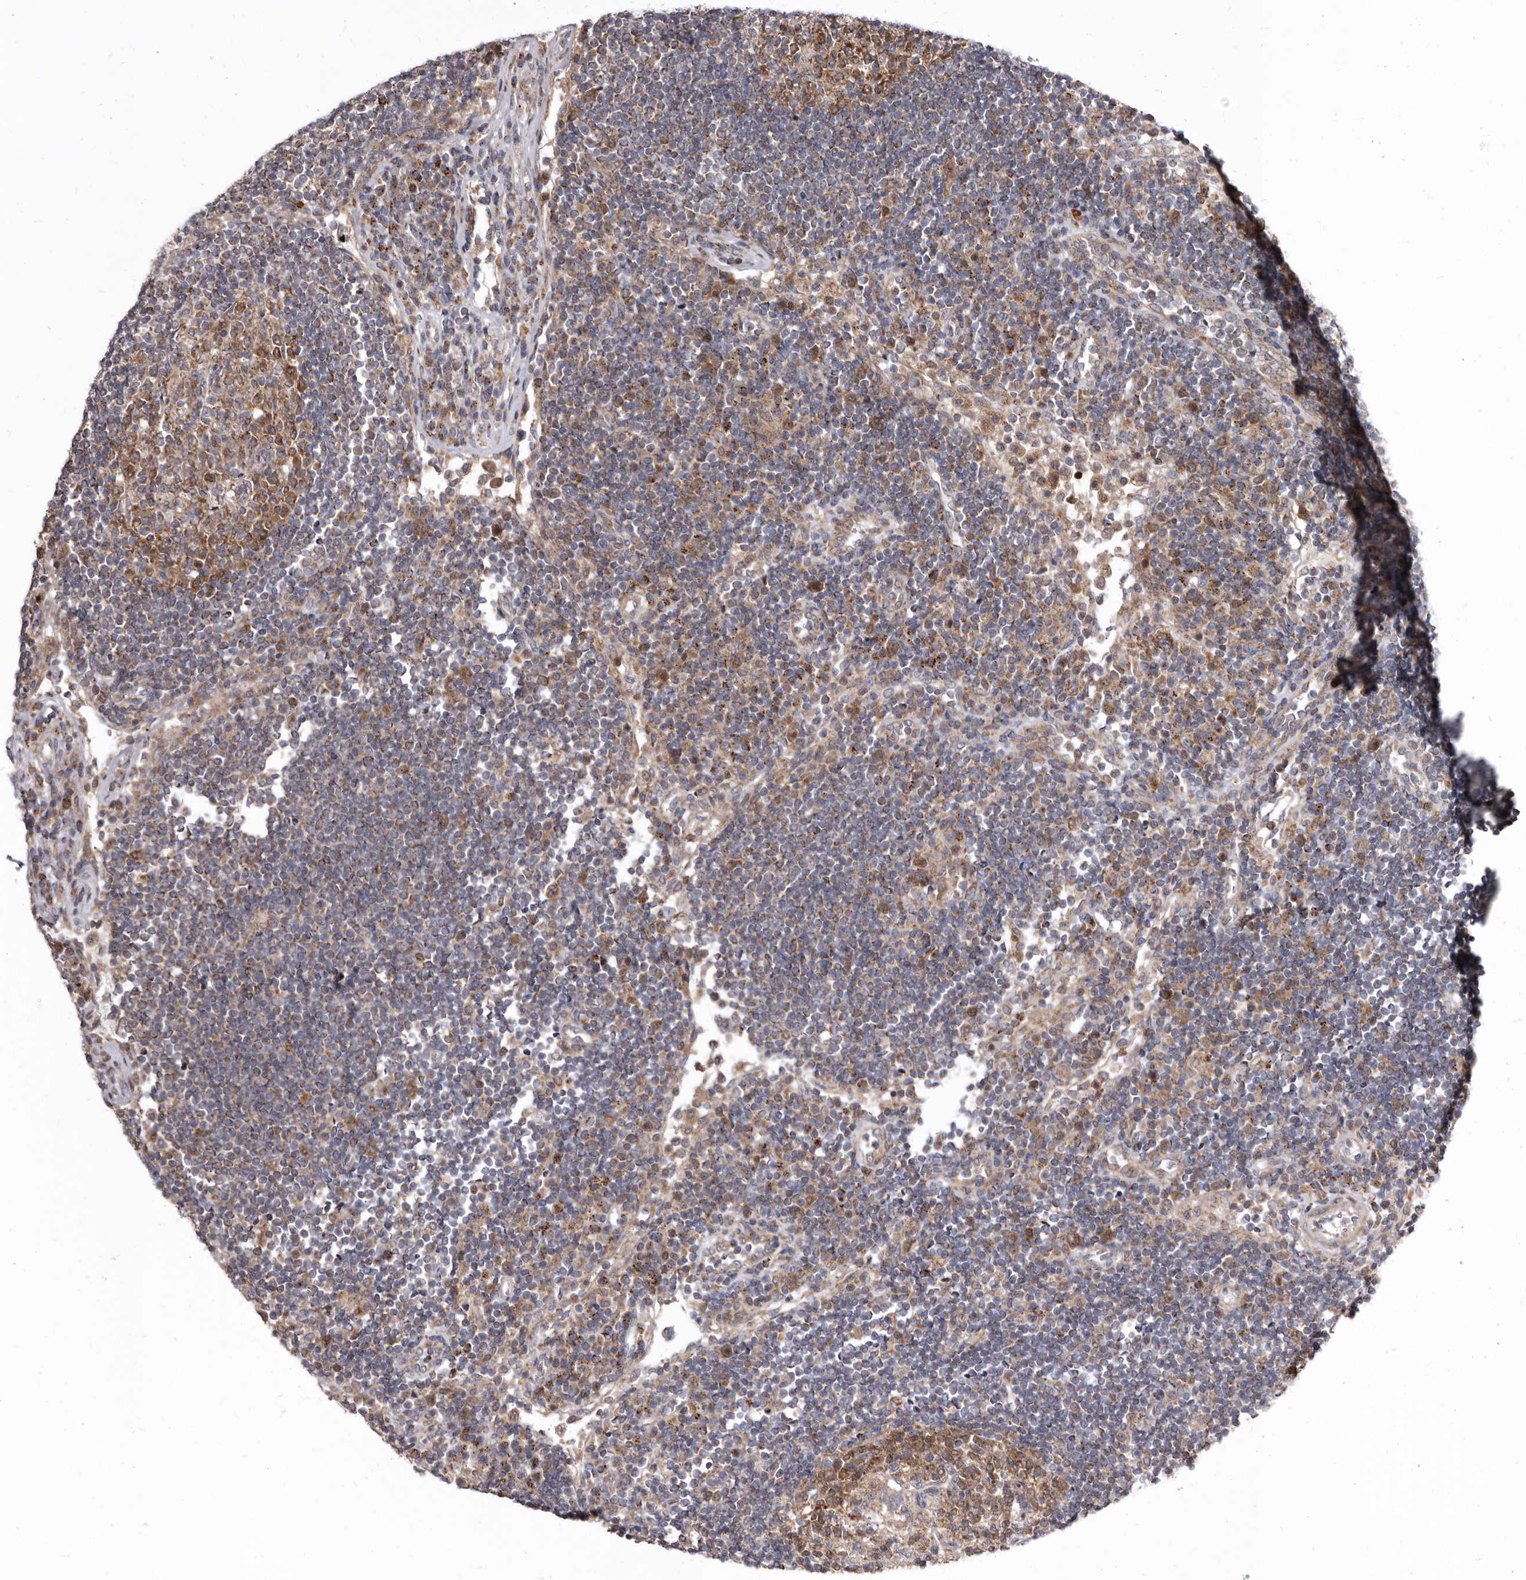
{"staining": {"intensity": "strong", "quantity": ">75%", "location": "cytoplasmic/membranous"}, "tissue": "lymph node", "cell_type": "Germinal center cells", "image_type": "normal", "snomed": [{"axis": "morphology", "description": "Normal tissue, NOS"}, {"axis": "topography", "description": "Lymph node"}], "caption": "This is a photomicrograph of immunohistochemistry staining of unremarkable lymph node, which shows strong expression in the cytoplasmic/membranous of germinal center cells.", "gene": "SMC4", "patient": {"sex": "female", "age": 53}}